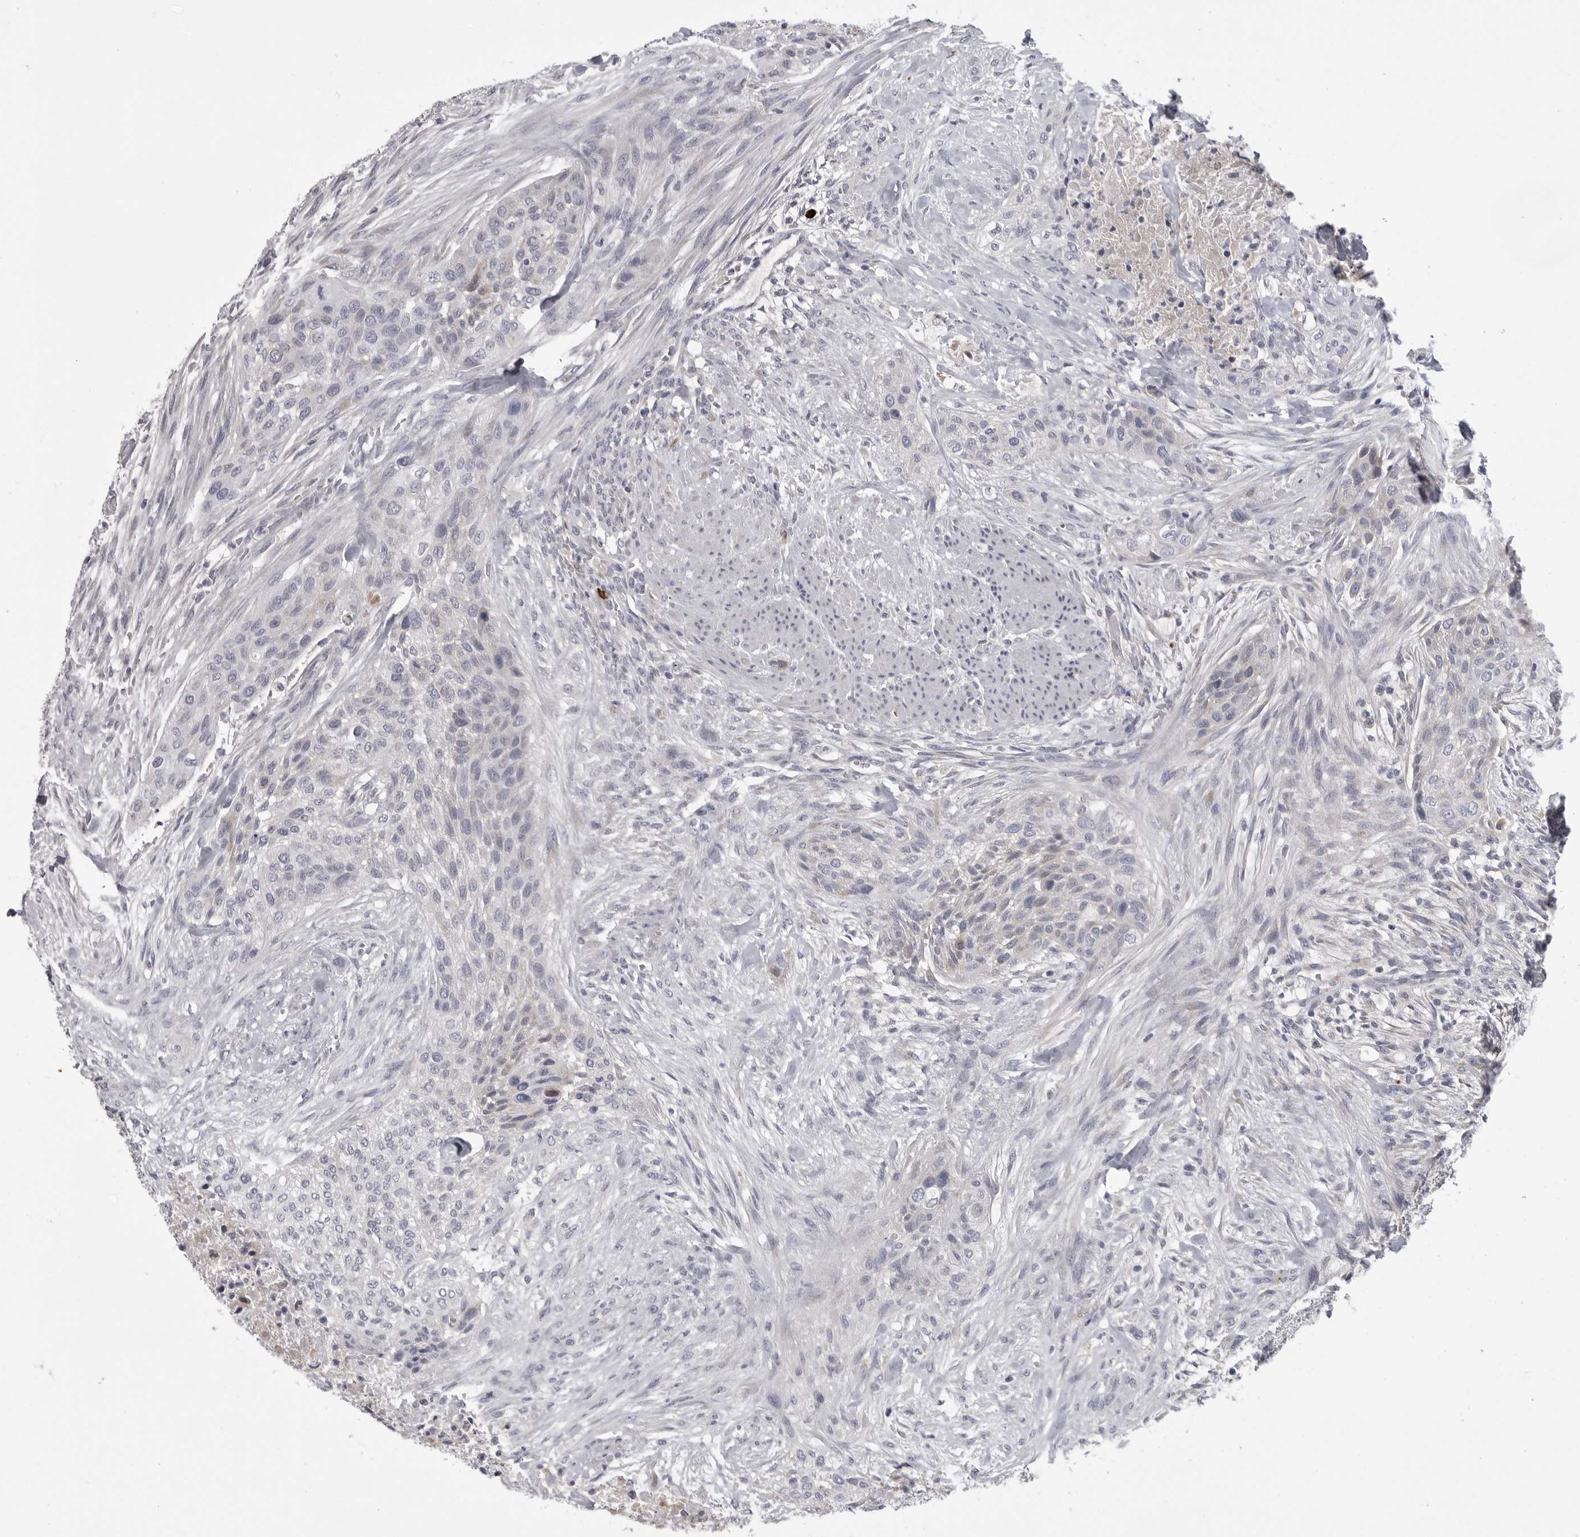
{"staining": {"intensity": "negative", "quantity": "none", "location": "none"}, "tissue": "urothelial cancer", "cell_type": "Tumor cells", "image_type": "cancer", "snomed": [{"axis": "morphology", "description": "Urothelial carcinoma, High grade"}, {"axis": "topography", "description": "Urinary bladder"}], "caption": "A histopathology image of human high-grade urothelial carcinoma is negative for staining in tumor cells. (Stains: DAB (3,3'-diaminobenzidine) immunohistochemistry (IHC) with hematoxylin counter stain, Microscopy: brightfield microscopy at high magnification).", "gene": "FKBP2", "patient": {"sex": "male", "age": 35}}